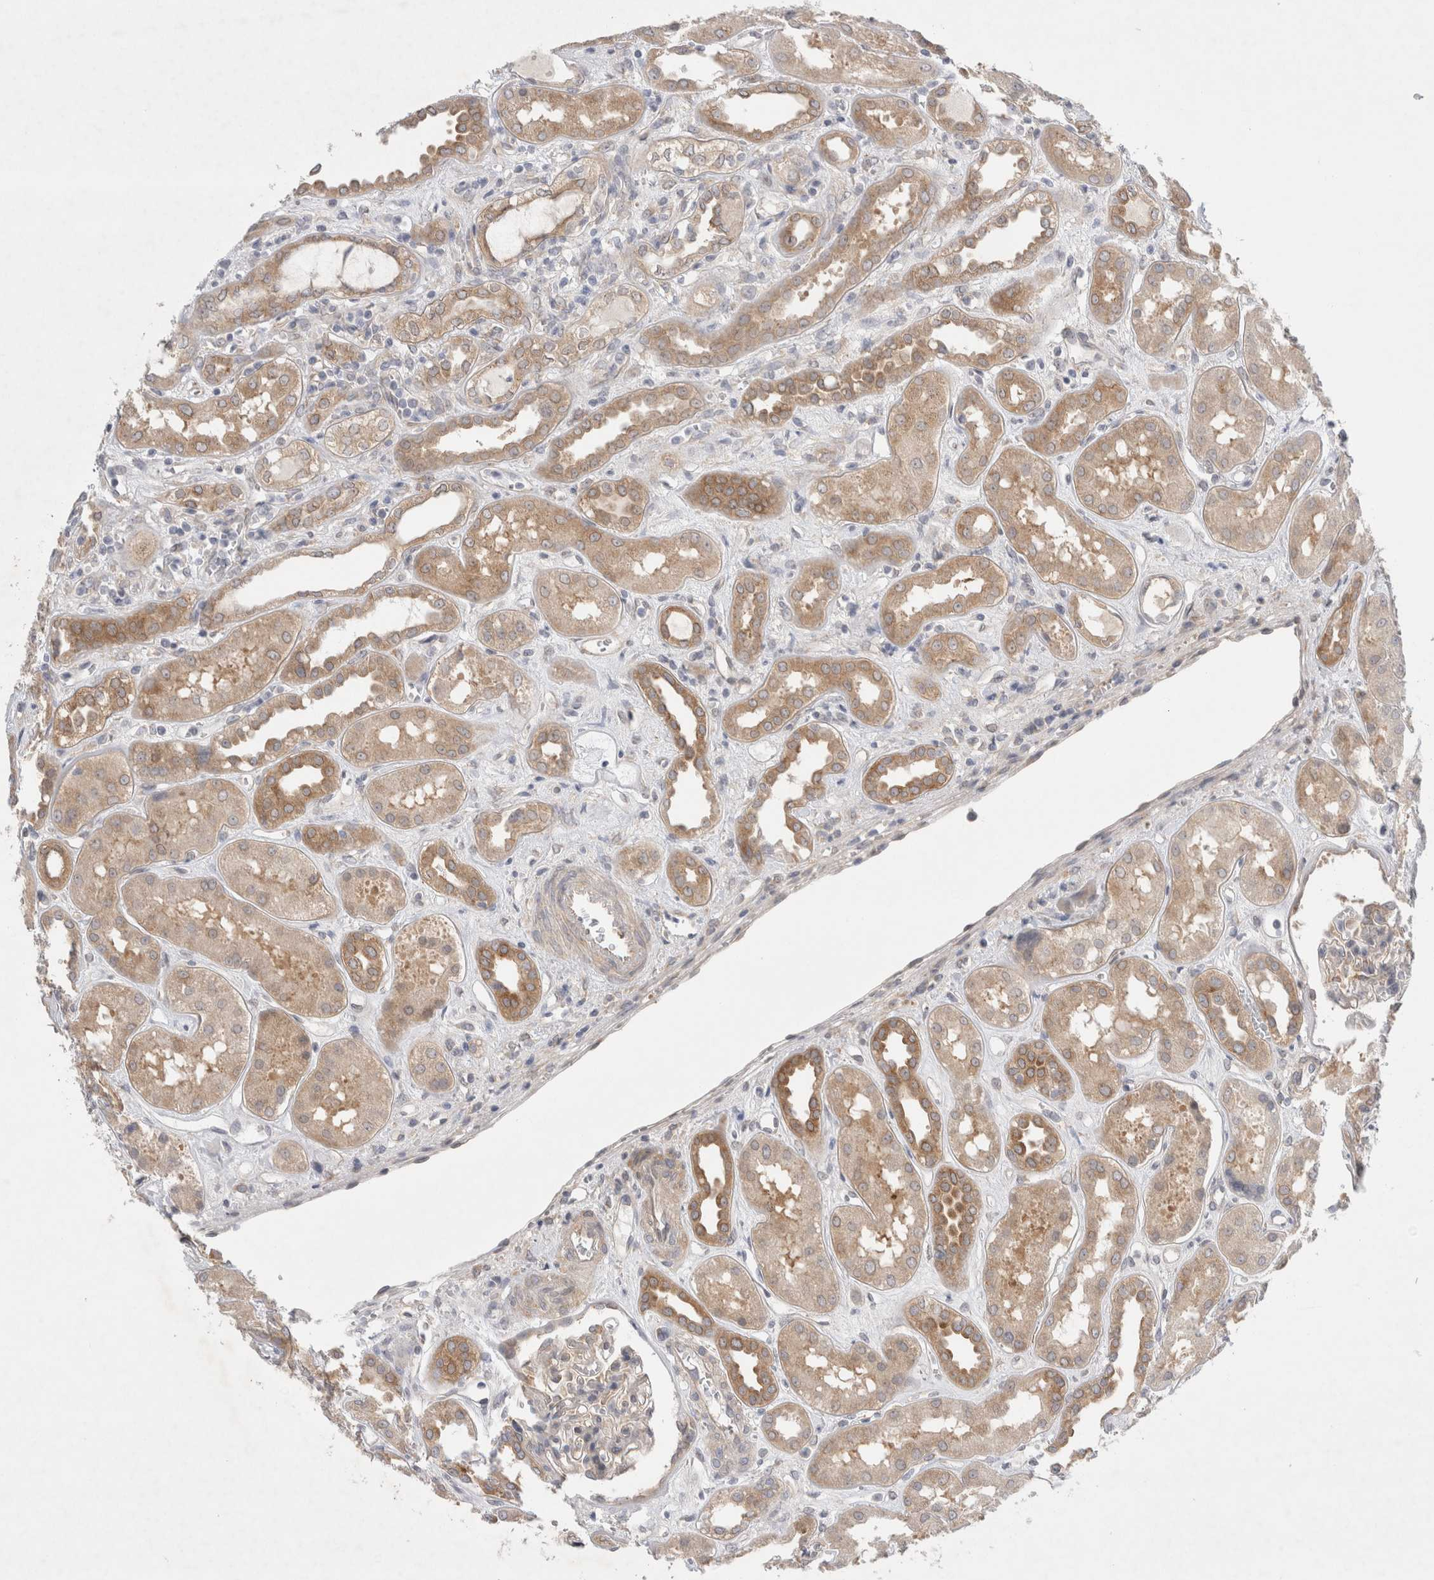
{"staining": {"intensity": "moderate", "quantity": "<25%", "location": "cytoplasmic/membranous"}, "tissue": "kidney", "cell_type": "Cells in glomeruli", "image_type": "normal", "snomed": [{"axis": "morphology", "description": "Normal tissue, NOS"}, {"axis": "topography", "description": "Kidney"}], "caption": "Protein positivity by immunohistochemistry (IHC) shows moderate cytoplasmic/membranous expression in approximately <25% of cells in glomeruli in unremarkable kidney. (brown staining indicates protein expression, while blue staining denotes nuclei).", "gene": "WIPF2", "patient": {"sex": "male", "age": 59}}